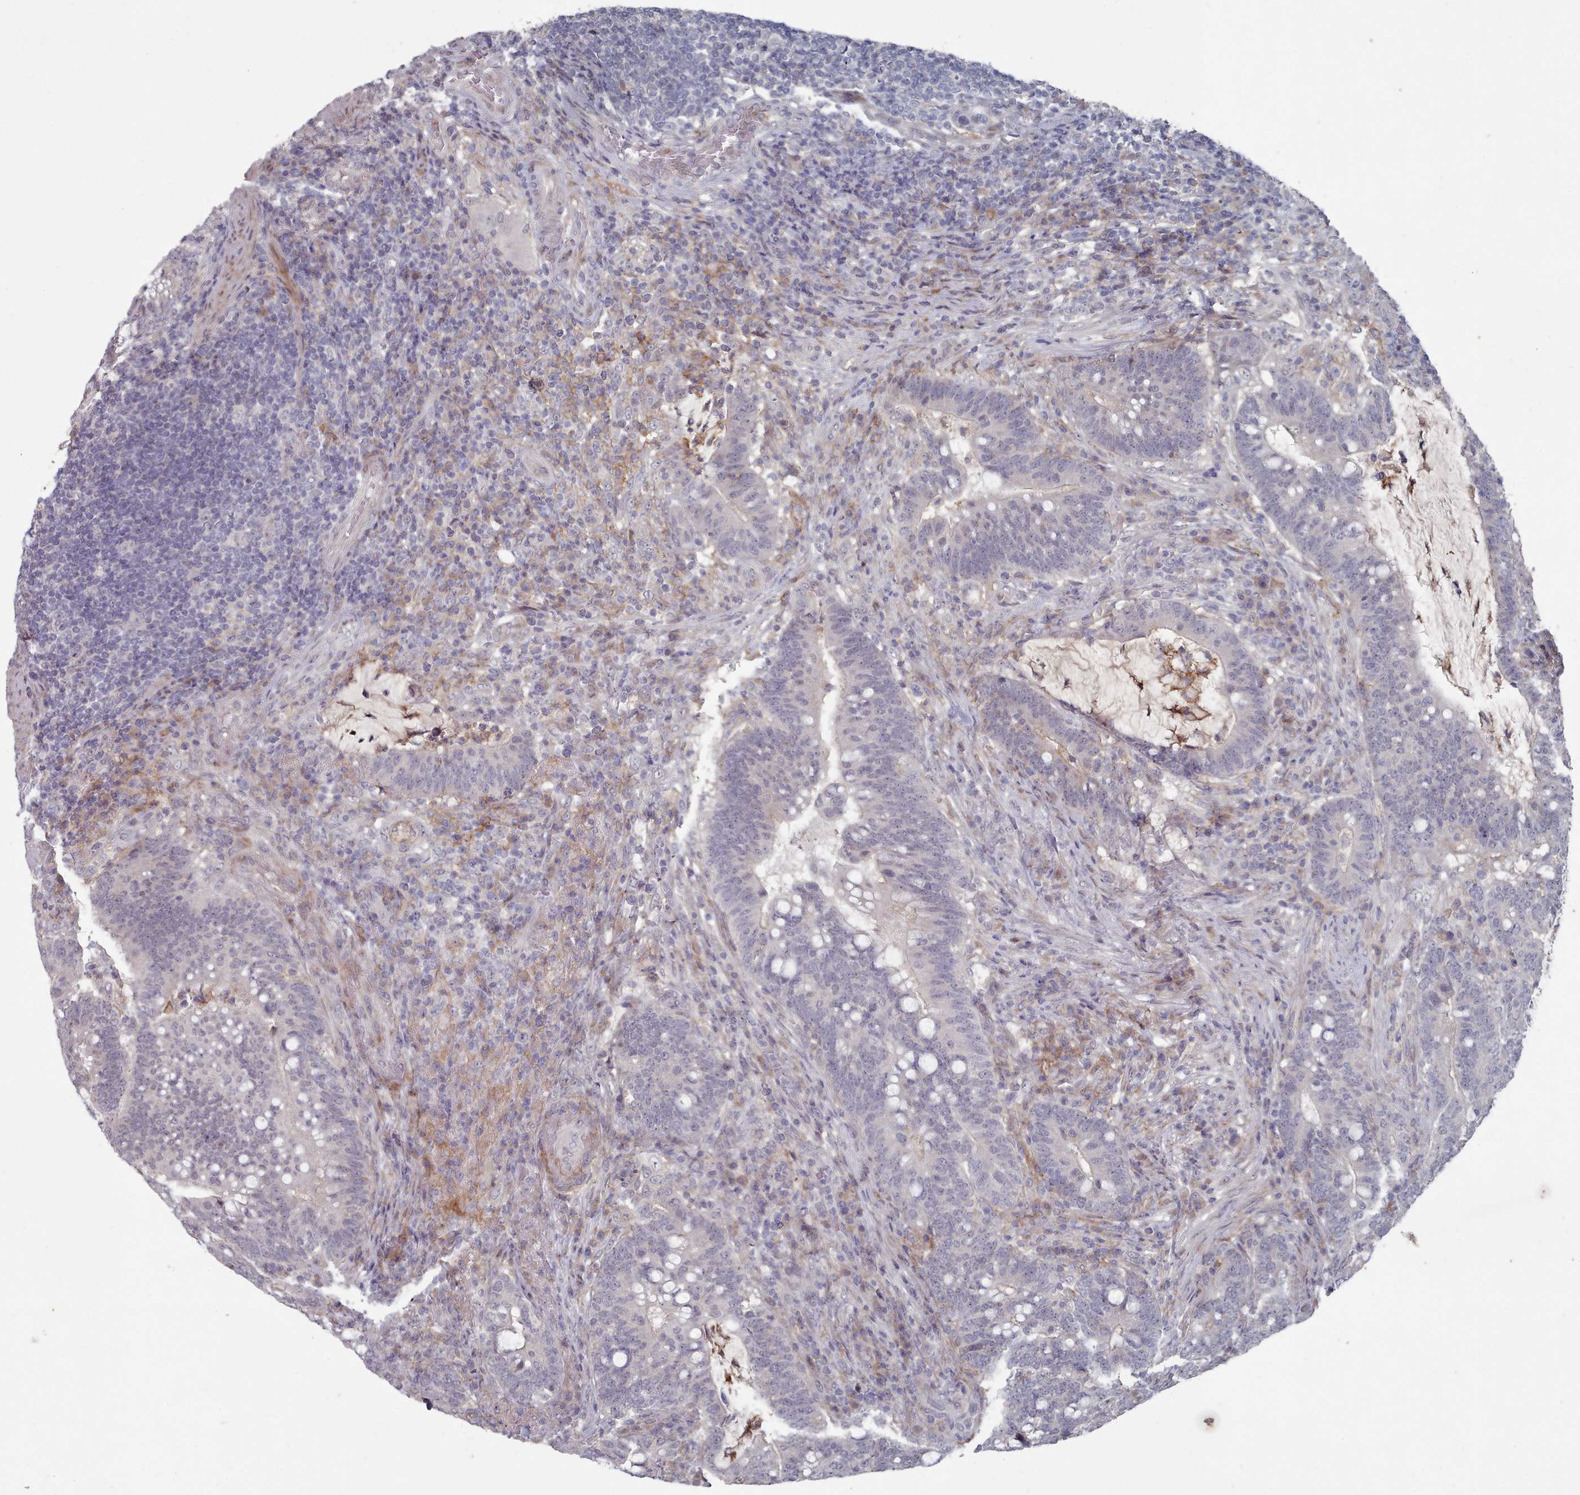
{"staining": {"intensity": "negative", "quantity": "none", "location": "none"}, "tissue": "colorectal cancer", "cell_type": "Tumor cells", "image_type": "cancer", "snomed": [{"axis": "morphology", "description": "Normal tissue, NOS"}, {"axis": "morphology", "description": "Adenocarcinoma, NOS"}, {"axis": "topography", "description": "Colon"}], "caption": "An IHC photomicrograph of colorectal cancer is shown. There is no staining in tumor cells of colorectal cancer.", "gene": "COL8A2", "patient": {"sex": "female", "age": 66}}